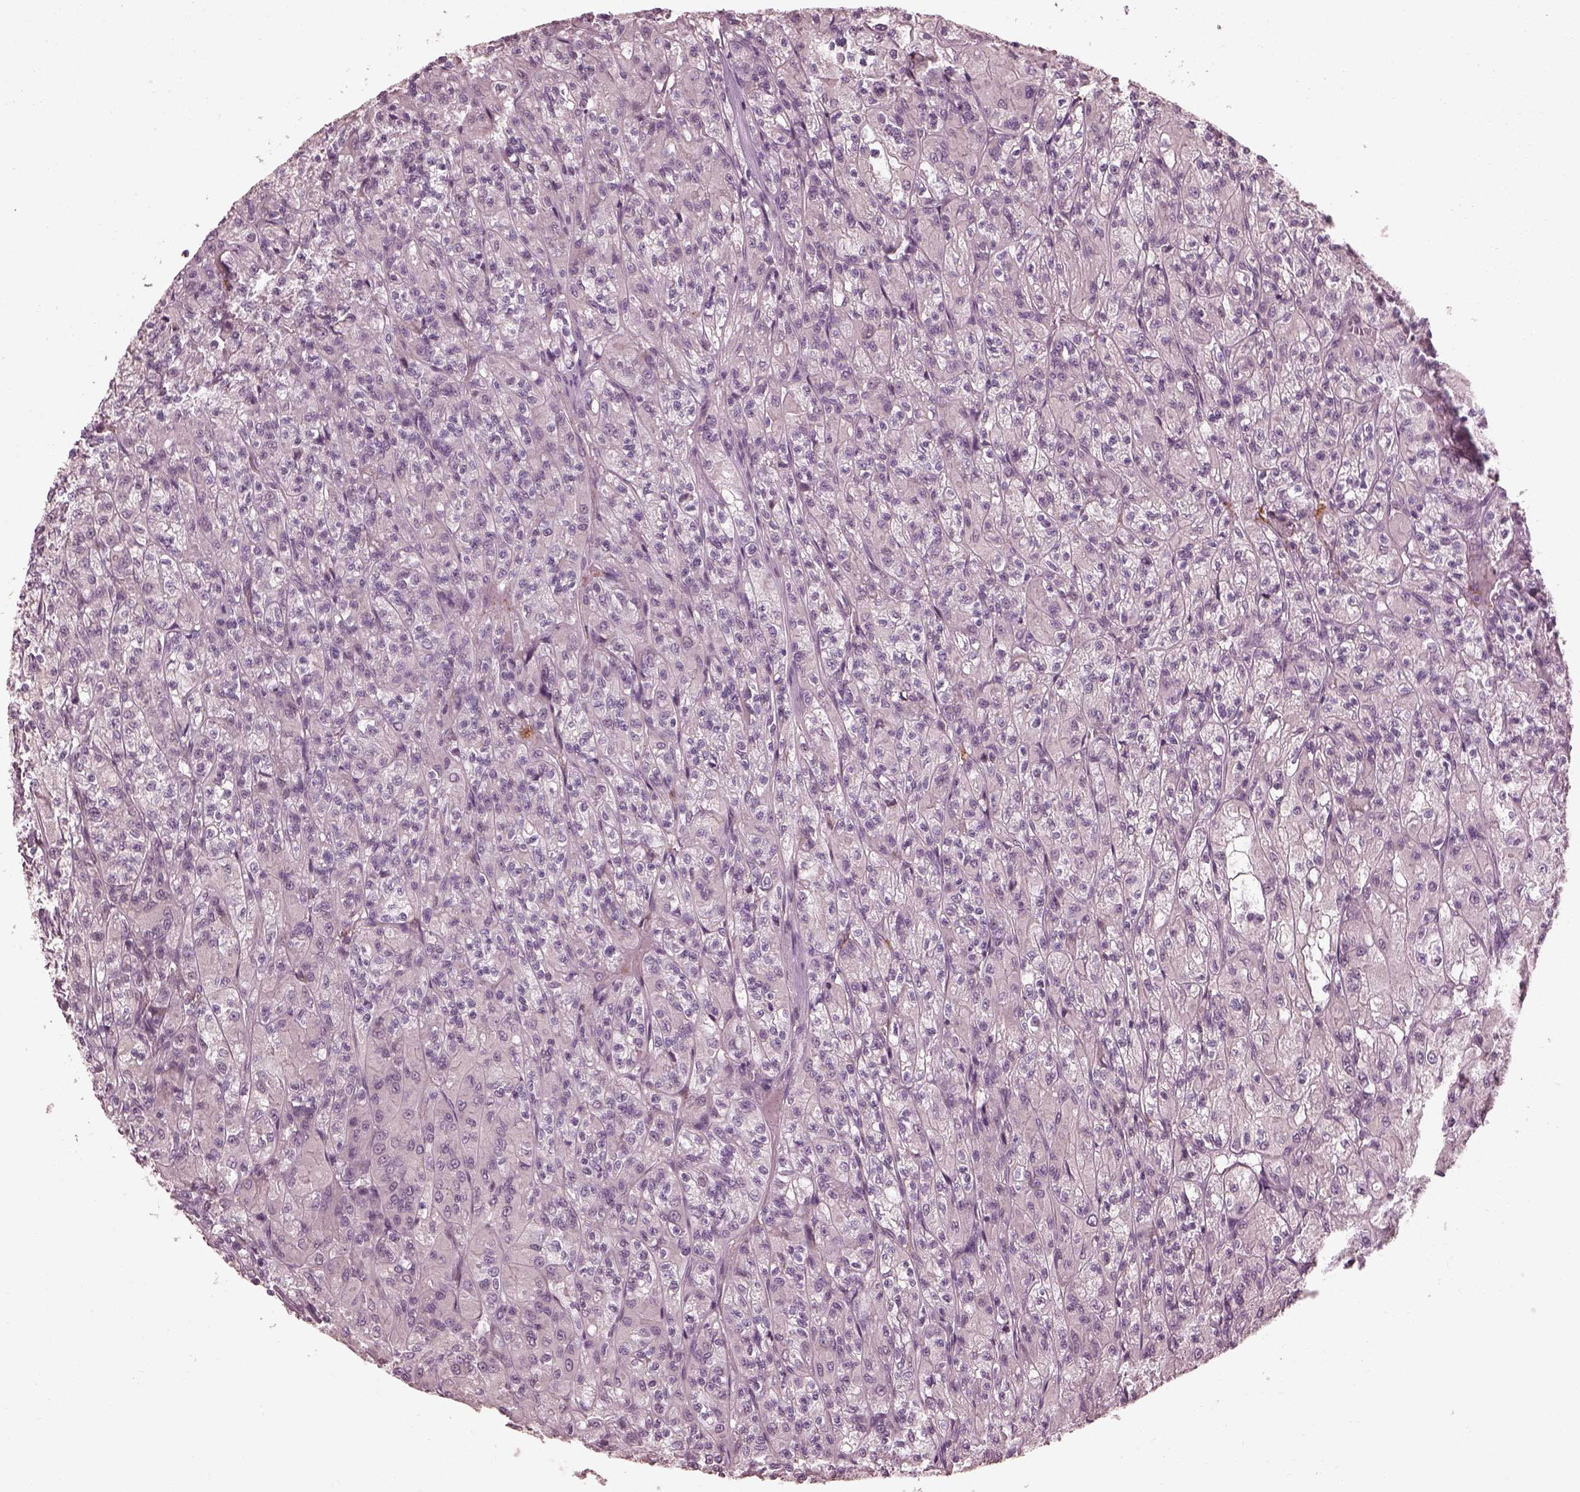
{"staining": {"intensity": "negative", "quantity": "none", "location": "none"}, "tissue": "renal cancer", "cell_type": "Tumor cells", "image_type": "cancer", "snomed": [{"axis": "morphology", "description": "Adenocarcinoma, NOS"}, {"axis": "topography", "description": "Kidney"}], "caption": "The image displays no staining of tumor cells in renal adenocarcinoma. The staining is performed using DAB (3,3'-diaminobenzidine) brown chromogen with nuclei counter-stained in using hematoxylin.", "gene": "EFEMP1", "patient": {"sex": "female", "age": 70}}